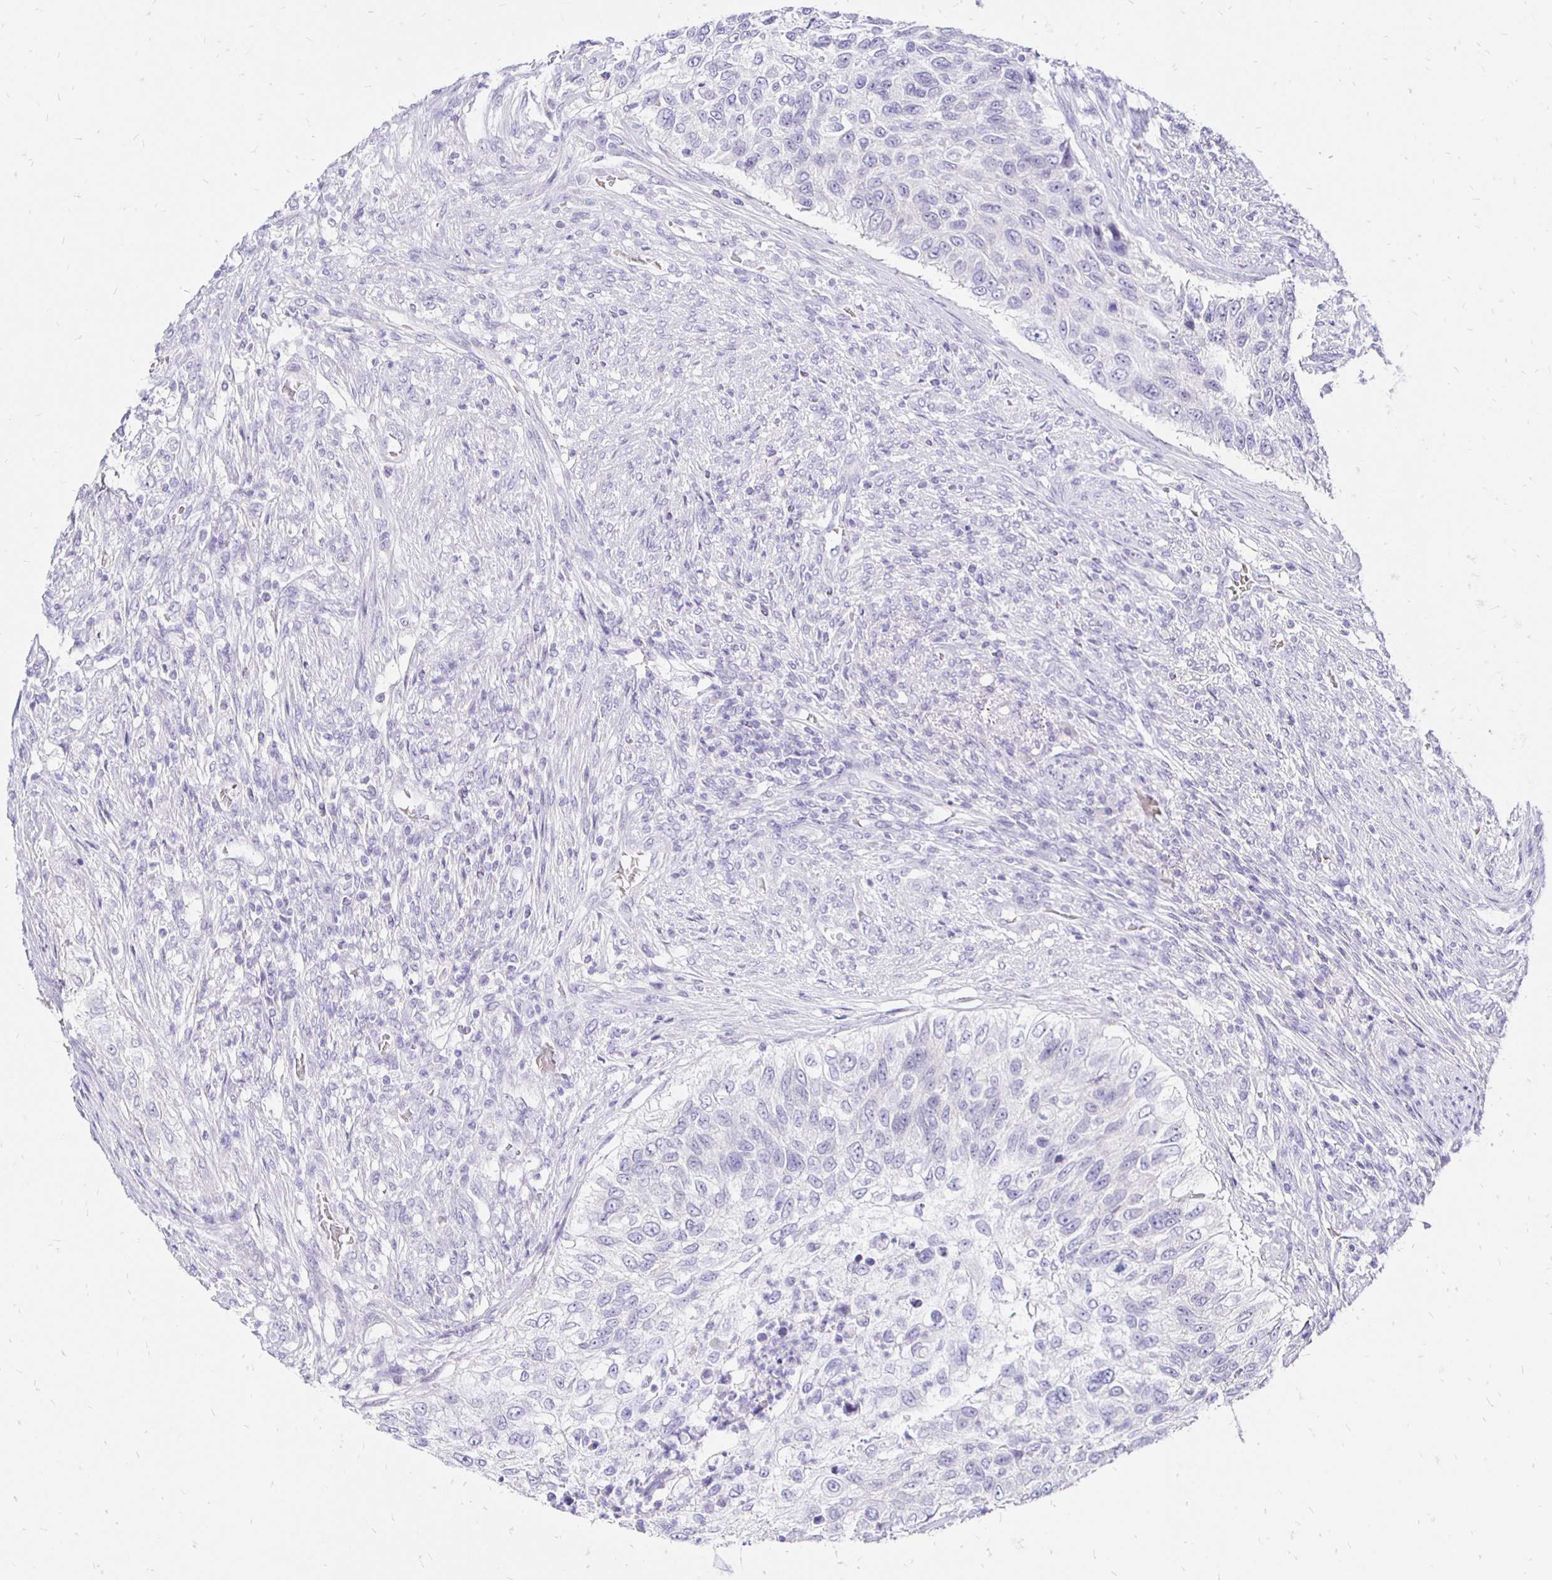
{"staining": {"intensity": "negative", "quantity": "none", "location": "none"}, "tissue": "urothelial cancer", "cell_type": "Tumor cells", "image_type": "cancer", "snomed": [{"axis": "morphology", "description": "Urothelial carcinoma, High grade"}, {"axis": "topography", "description": "Urinary bladder"}], "caption": "An IHC image of high-grade urothelial carcinoma is shown. There is no staining in tumor cells of high-grade urothelial carcinoma.", "gene": "IRGC", "patient": {"sex": "female", "age": 60}}